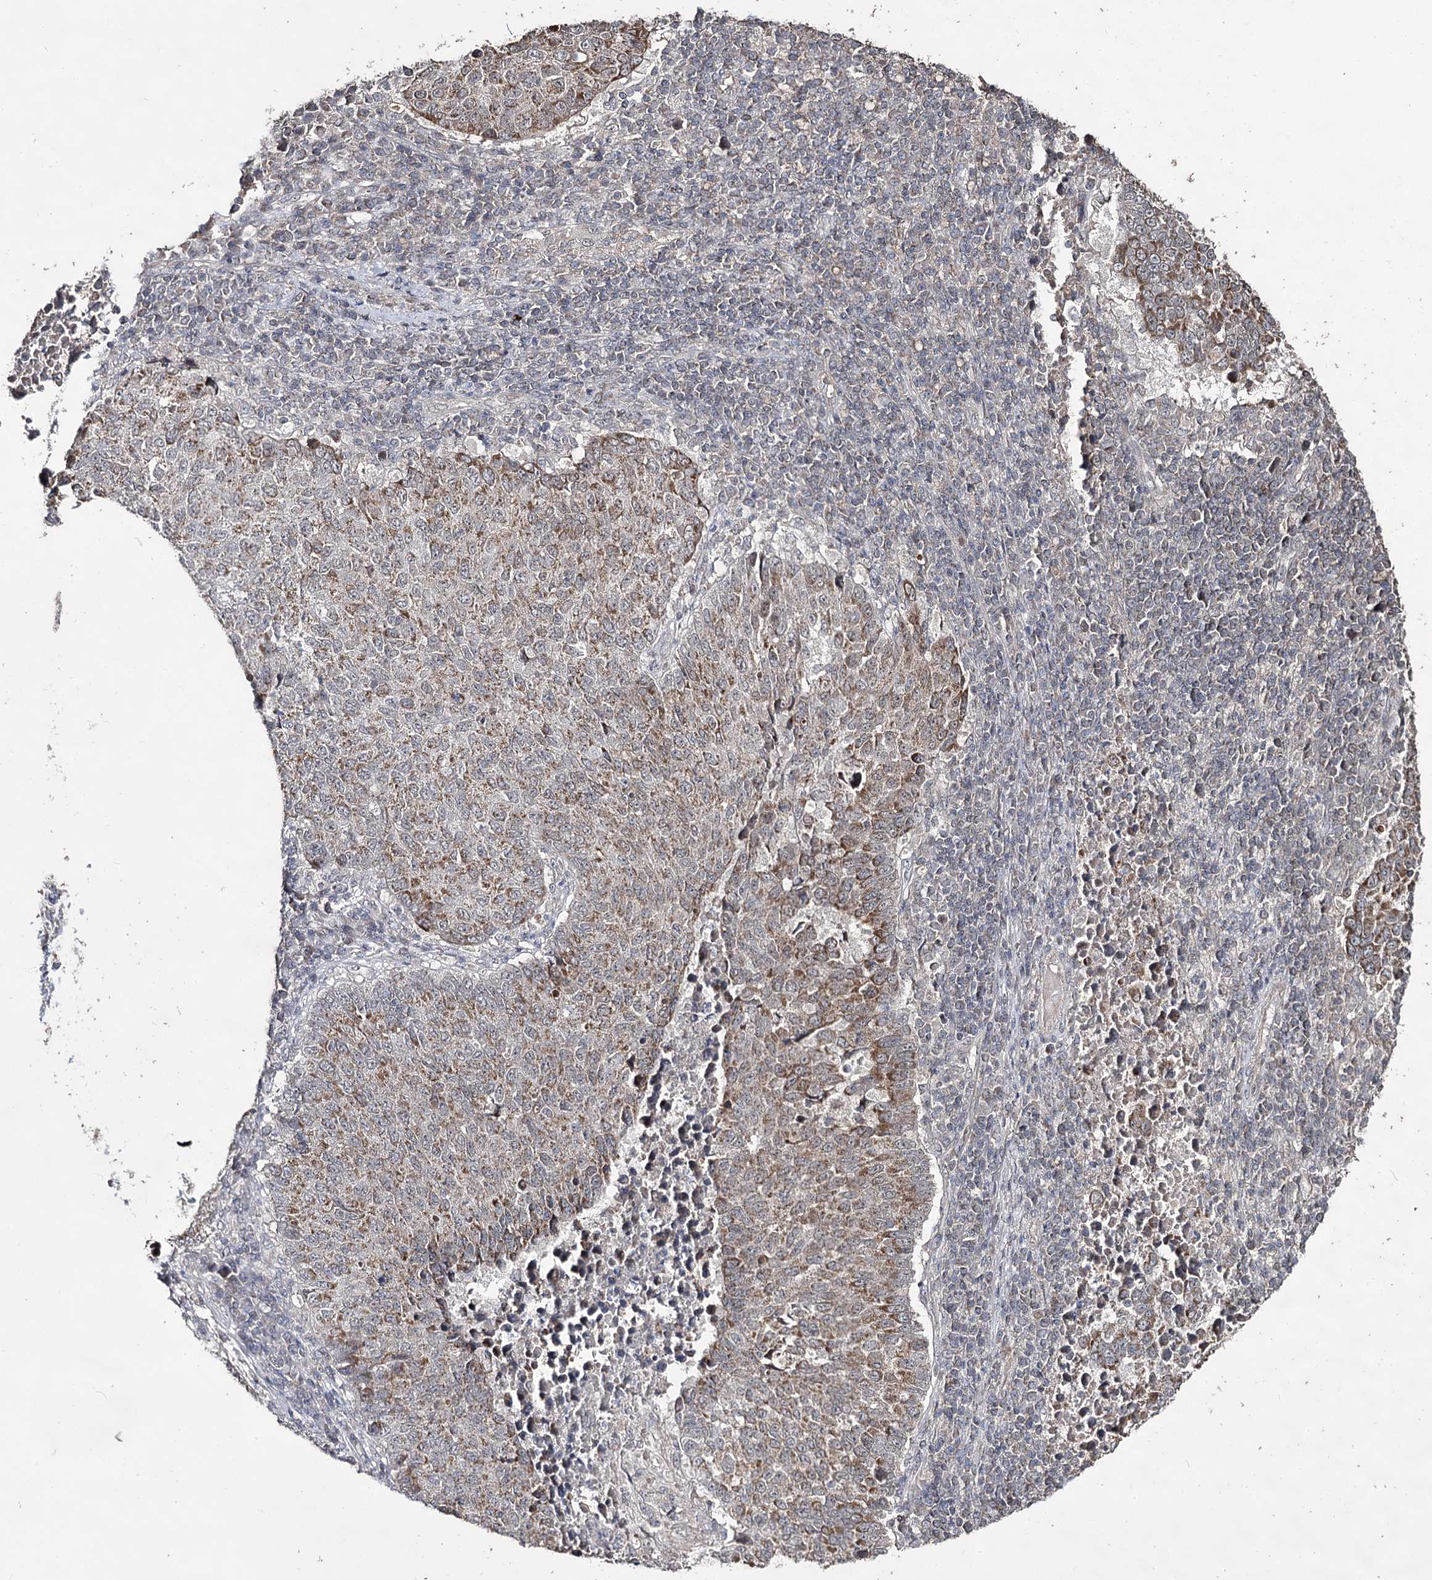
{"staining": {"intensity": "moderate", "quantity": ">75%", "location": "cytoplasmic/membranous"}, "tissue": "lung cancer", "cell_type": "Tumor cells", "image_type": "cancer", "snomed": [{"axis": "morphology", "description": "Squamous cell carcinoma, NOS"}, {"axis": "topography", "description": "Lung"}], "caption": "Lung cancer (squamous cell carcinoma) stained for a protein (brown) demonstrates moderate cytoplasmic/membranous positive staining in about >75% of tumor cells.", "gene": "ACTR6", "patient": {"sex": "male", "age": 73}}